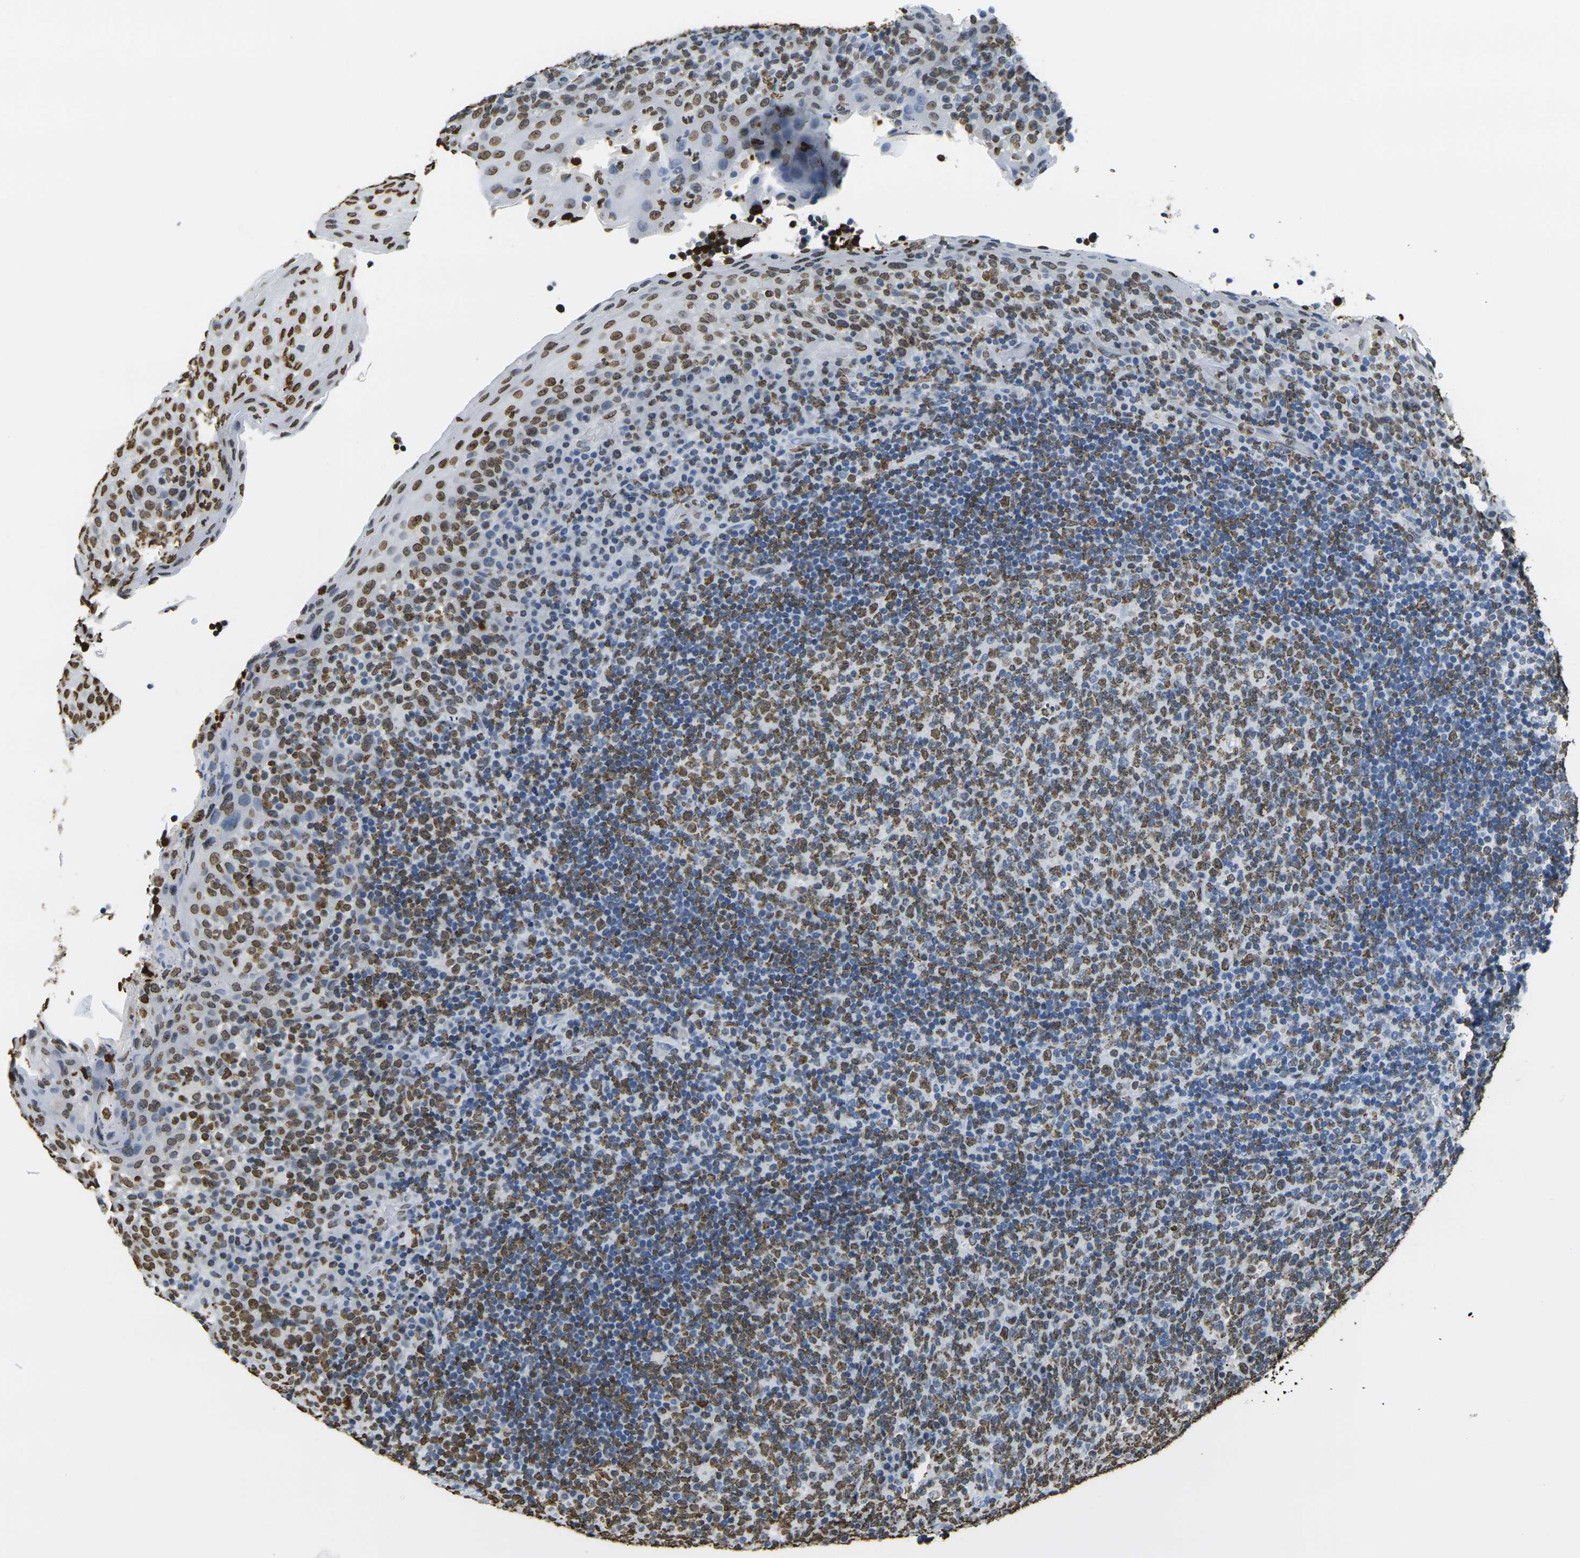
{"staining": {"intensity": "strong", "quantity": "25%-75%", "location": "nuclear"}, "tissue": "tonsil", "cell_type": "Germinal center cells", "image_type": "normal", "snomed": [{"axis": "morphology", "description": "Normal tissue, NOS"}, {"axis": "topography", "description": "Tonsil"}], "caption": "High-power microscopy captured an immunohistochemistry (IHC) image of unremarkable tonsil, revealing strong nuclear staining in about 25%-75% of germinal center cells. The protein of interest is stained brown, and the nuclei are stained in blue (DAB IHC with brightfield microscopy, high magnification).", "gene": "DRAXIN", "patient": {"sex": "male", "age": 17}}